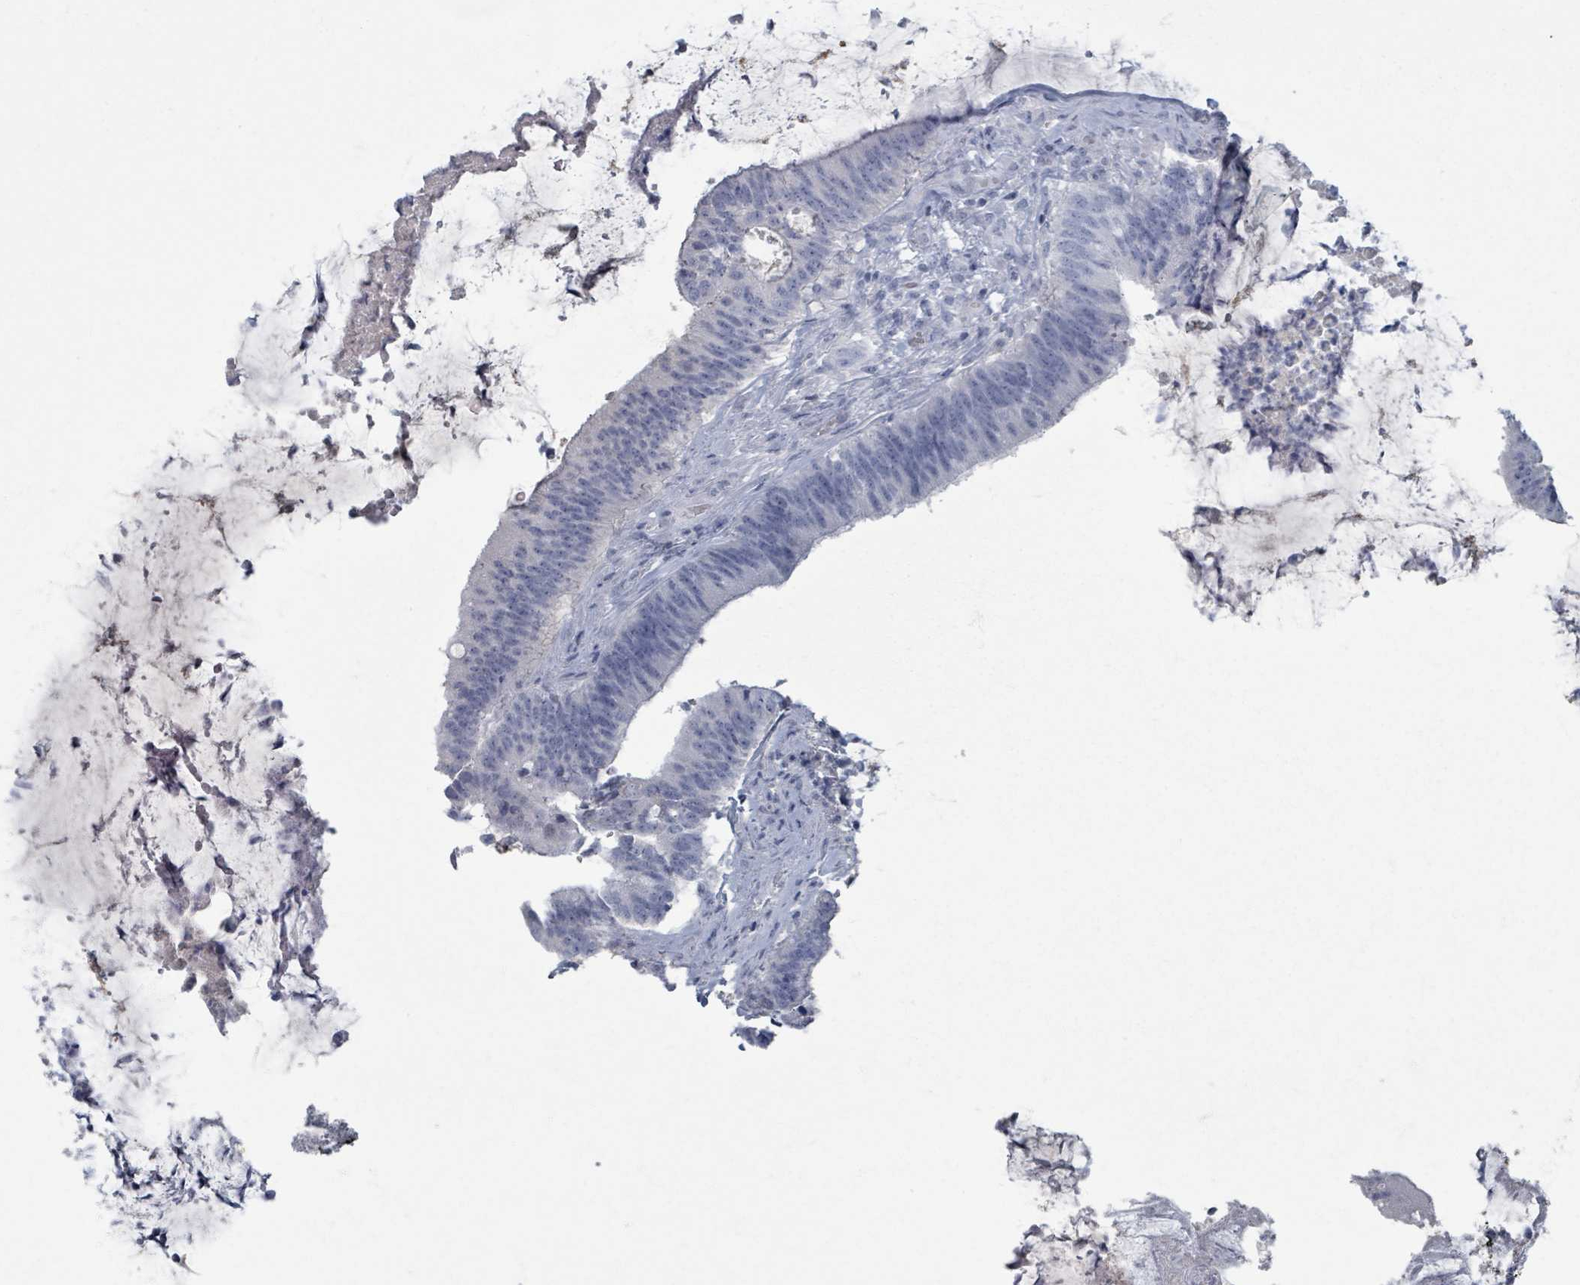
{"staining": {"intensity": "negative", "quantity": "none", "location": "none"}, "tissue": "colorectal cancer", "cell_type": "Tumor cells", "image_type": "cancer", "snomed": [{"axis": "morphology", "description": "Adenocarcinoma, NOS"}, {"axis": "topography", "description": "Colon"}], "caption": "Histopathology image shows no protein staining in tumor cells of colorectal cancer (adenocarcinoma) tissue.", "gene": "TAS2R1", "patient": {"sex": "female", "age": 43}}